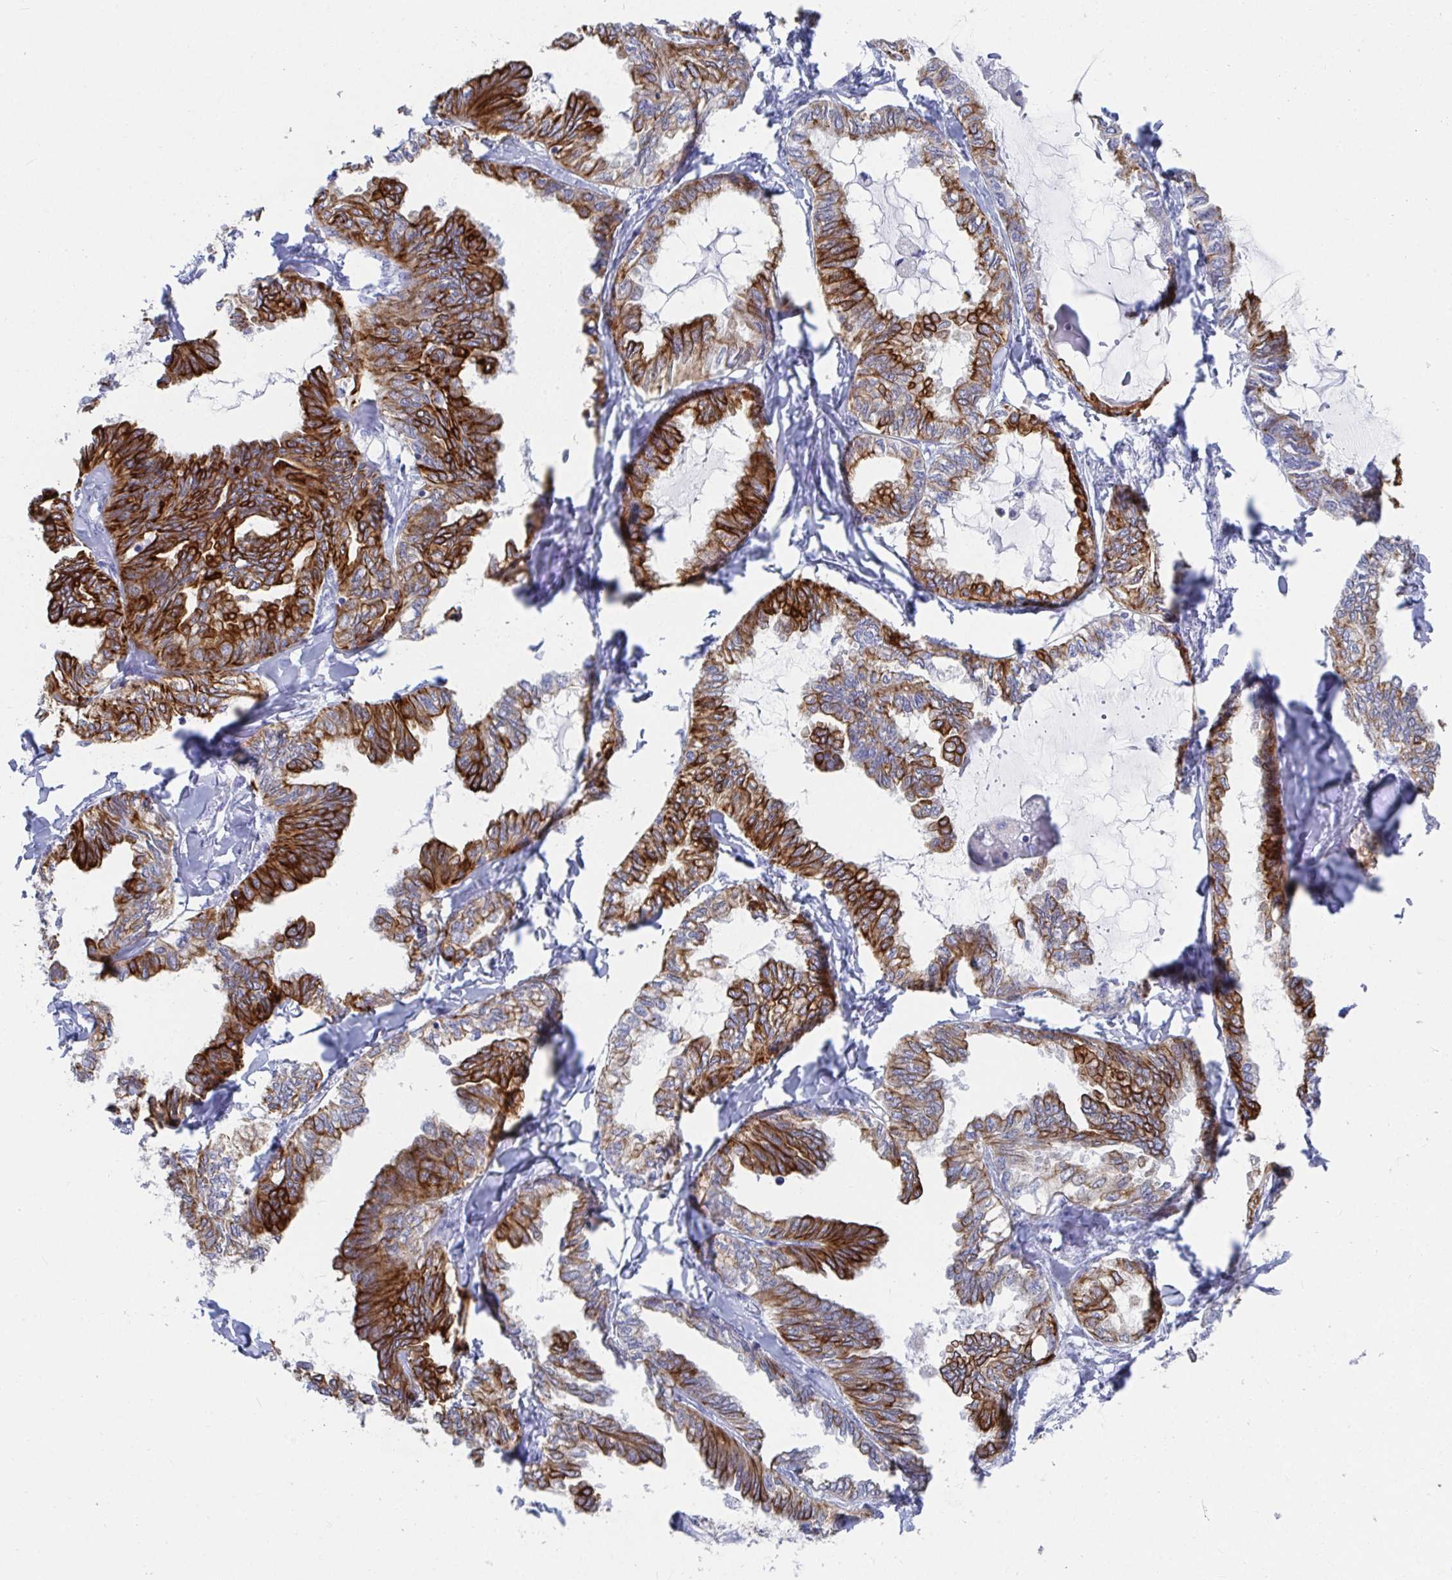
{"staining": {"intensity": "strong", "quantity": ">75%", "location": "cytoplasmic/membranous"}, "tissue": "ovarian cancer", "cell_type": "Tumor cells", "image_type": "cancer", "snomed": [{"axis": "morphology", "description": "Carcinoma, endometroid"}, {"axis": "topography", "description": "Ovary"}], "caption": "High-power microscopy captured an IHC histopathology image of ovarian cancer (endometroid carcinoma), revealing strong cytoplasmic/membranous expression in about >75% of tumor cells.", "gene": "CLDN8", "patient": {"sex": "female", "age": 70}}